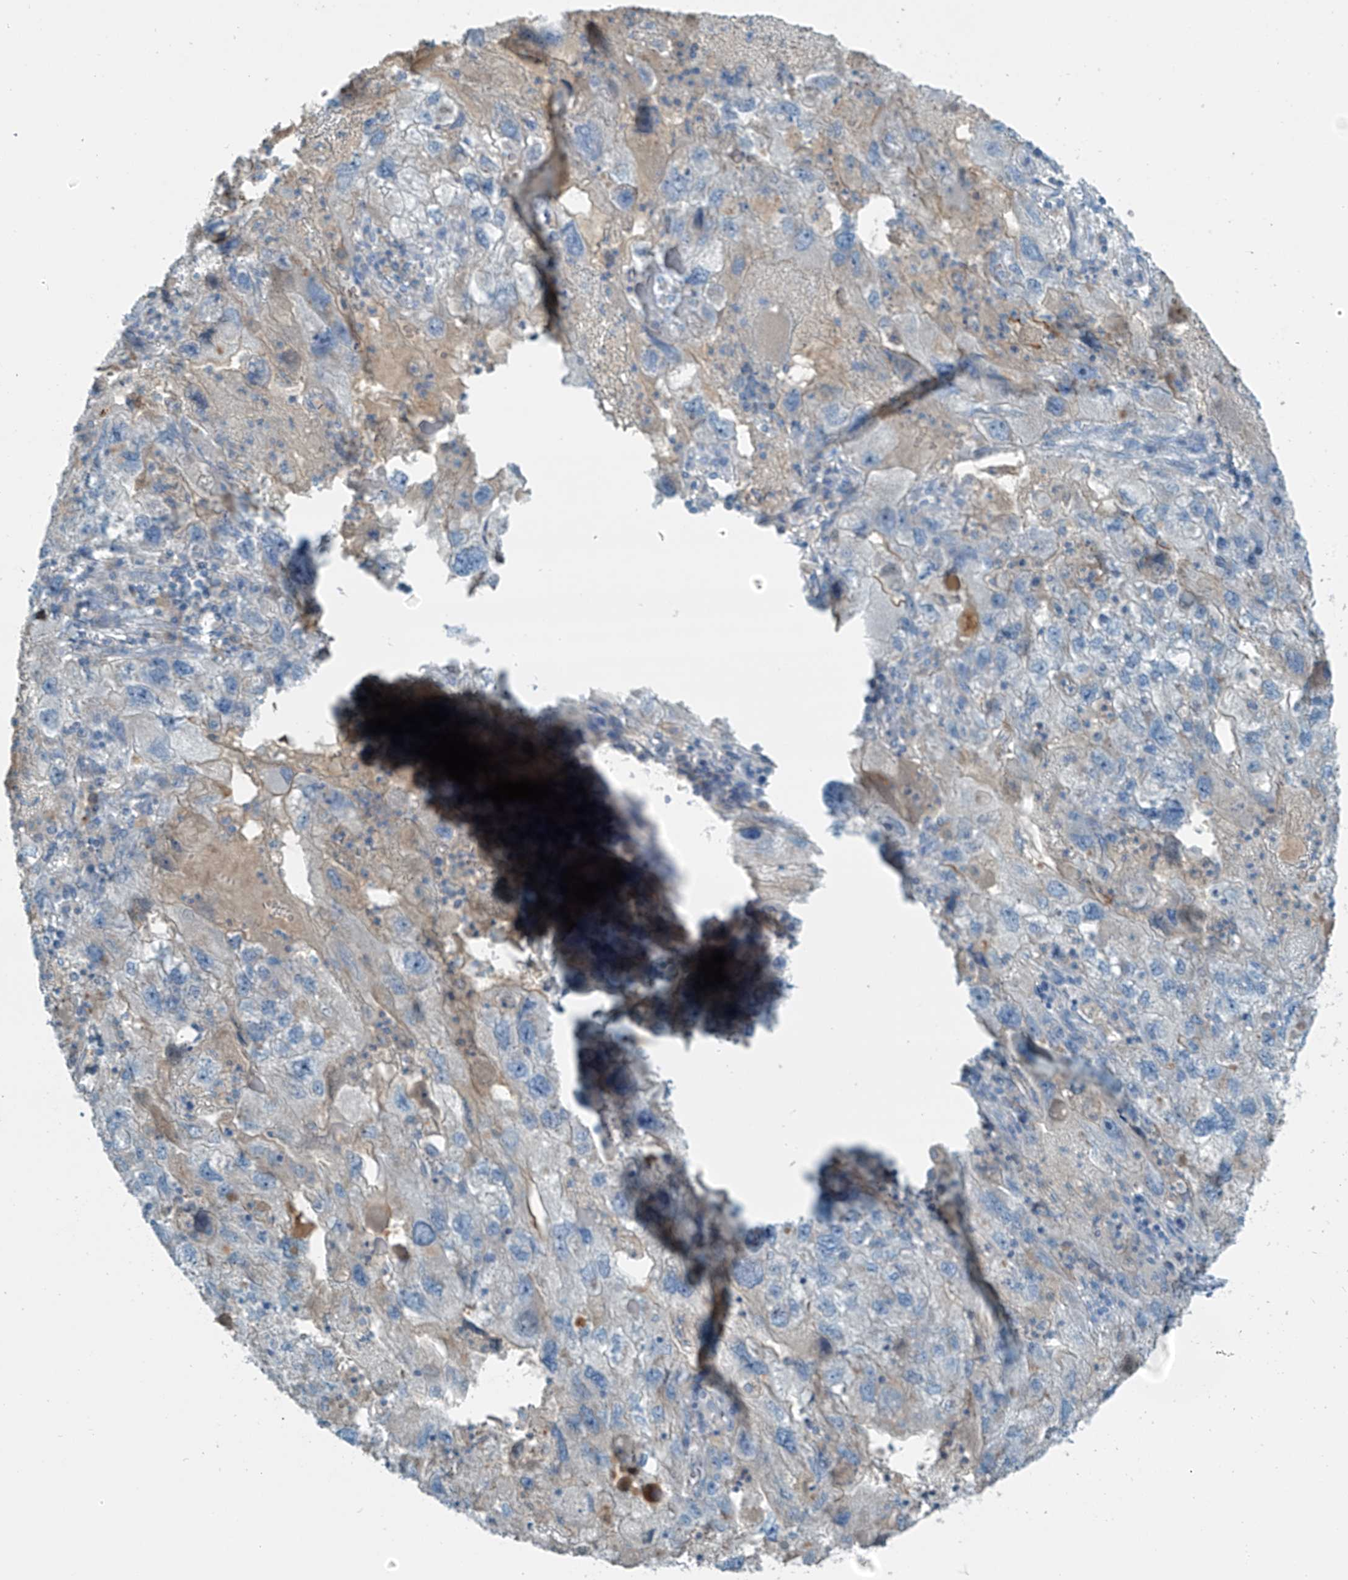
{"staining": {"intensity": "negative", "quantity": "none", "location": "none"}, "tissue": "endometrial cancer", "cell_type": "Tumor cells", "image_type": "cancer", "snomed": [{"axis": "morphology", "description": "Adenocarcinoma, NOS"}, {"axis": "topography", "description": "Endometrium"}], "caption": "Immunohistochemistry image of endometrial cancer (adenocarcinoma) stained for a protein (brown), which demonstrates no expression in tumor cells.", "gene": "FAM131C", "patient": {"sex": "female", "age": 49}}